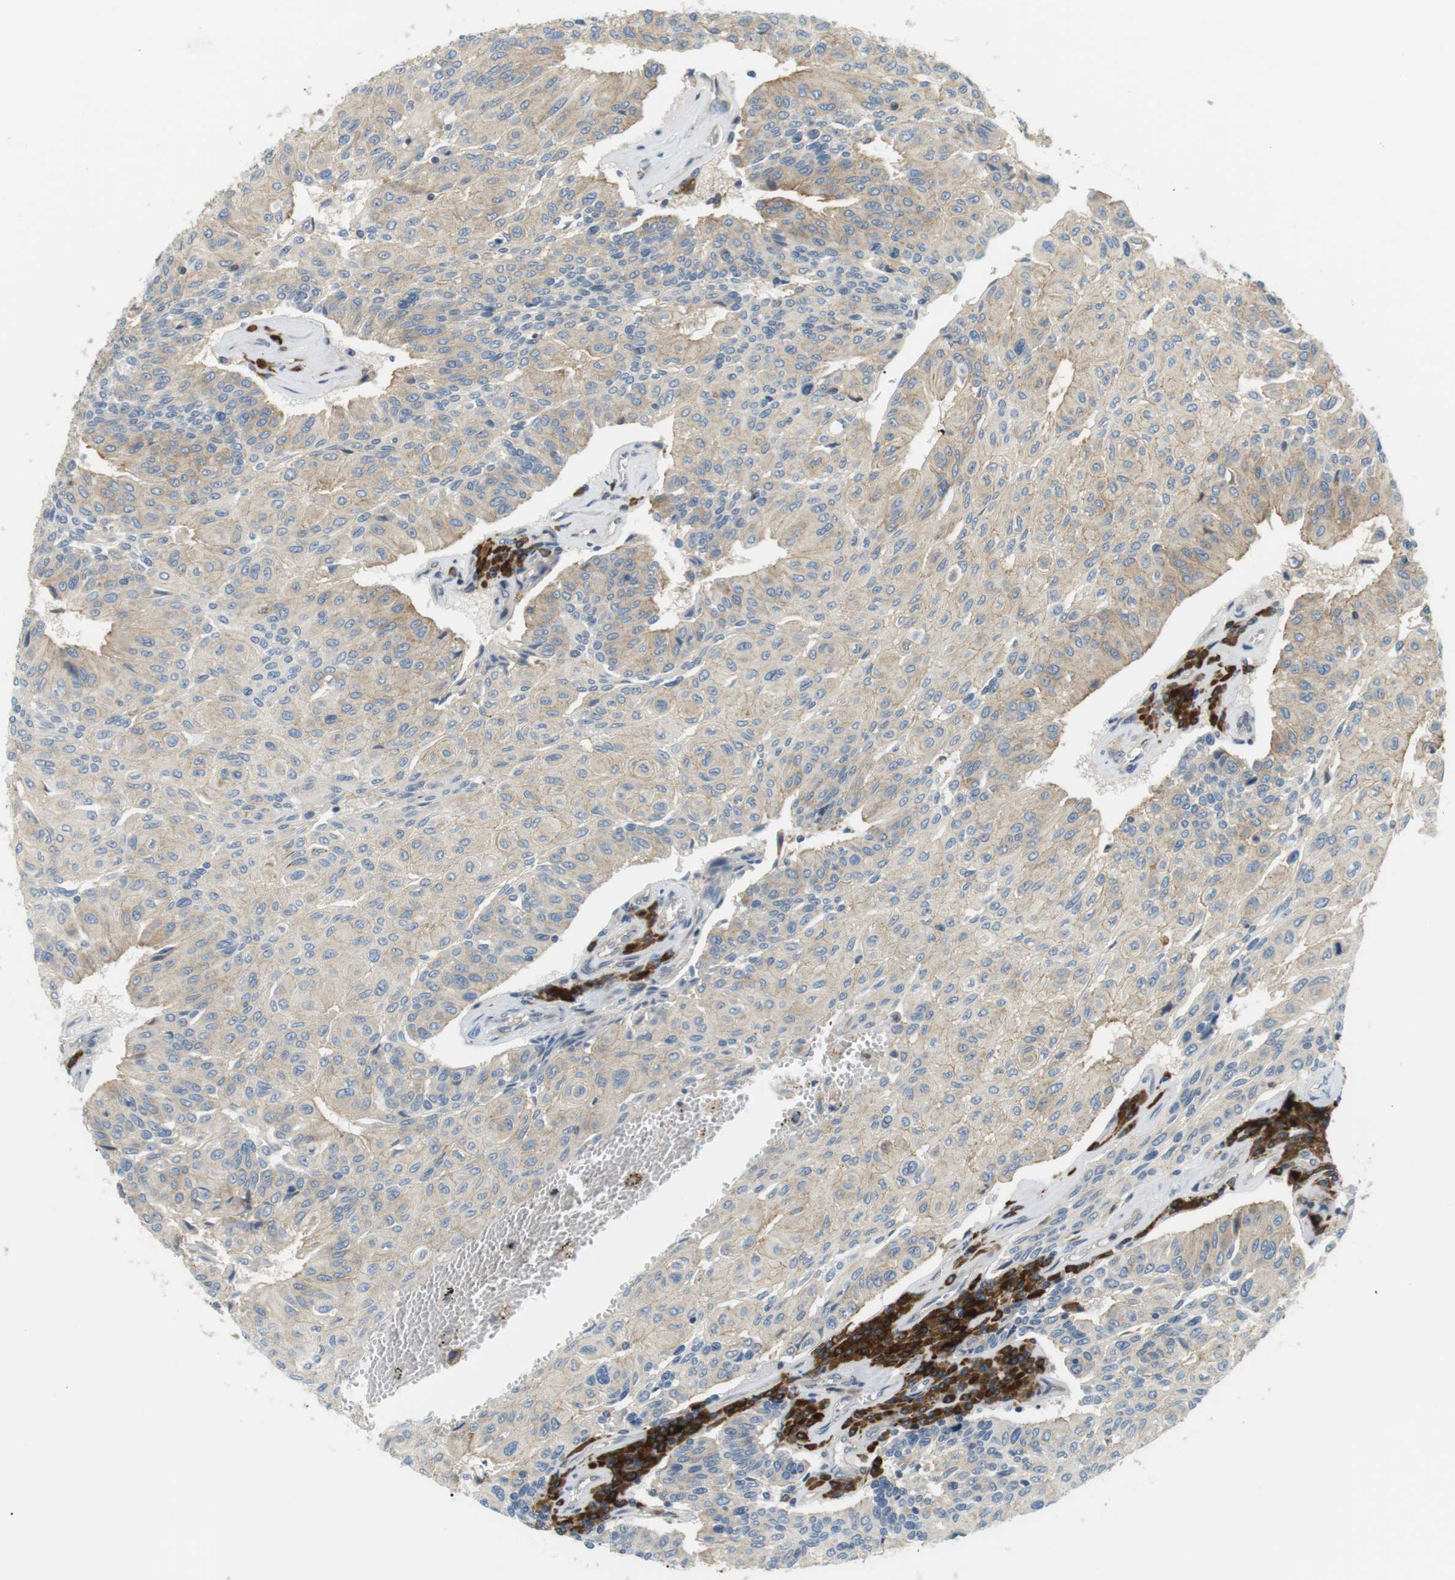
{"staining": {"intensity": "weak", "quantity": ">75%", "location": "cytoplasmic/membranous"}, "tissue": "urothelial cancer", "cell_type": "Tumor cells", "image_type": "cancer", "snomed": [{"axis": "morphology", "description": "Urothelial carcinoma, High grade"}, {"axis": "topography", "description": "Urinary bladder"}], "caption": "An immunohistochemistry image of tumor tissue is shown. Protein staining in brown labels weak cytoplasmic/membranous positivity in urothelial cancer within tumor cells. The staining was performed using DAB to visualize the protein expression in brown, while the nuclei were stained in blue with hematoxylin (Magnification: 20x).", "gene": "TMEM200A", "patient": {"sex": "male", "age": 66}}